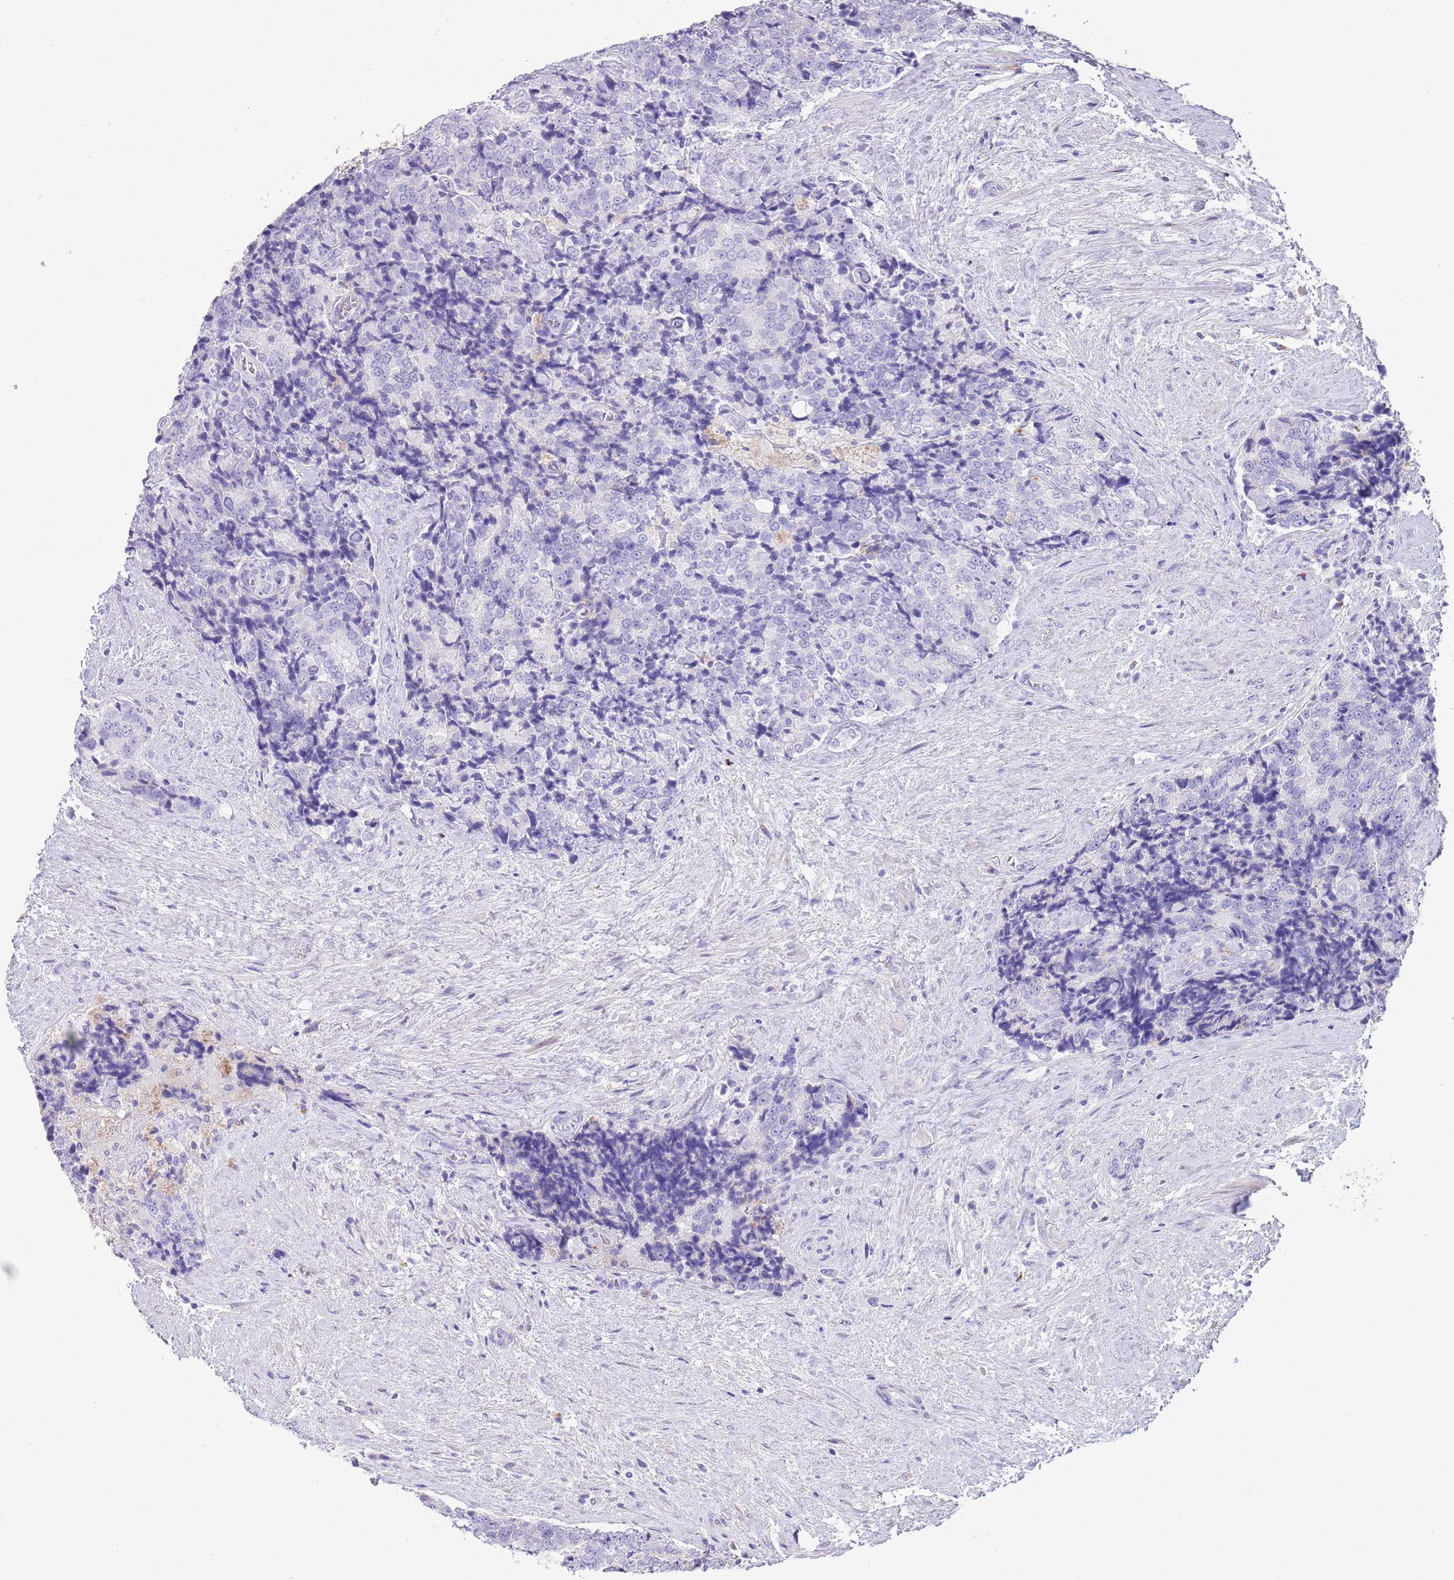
{"staining": {"intensity": "negative", "quantity": "none", "location": "none"}, "tissue": "prostate cancer", "cell_type": "Tumor cells", "image_type": "cancer", "snomed": [{"axis": "morphology", "description": "Adenocarcinoma, High grade"}, {"axis": "topography", "description": "Prostate"}], "caption": "Protein analysis of prostate high-grade adenocarcinoma shows no significant expression in tumor cells.", "gene": "ABHD17C", "patient": {"sex": "male", "age": 70}}